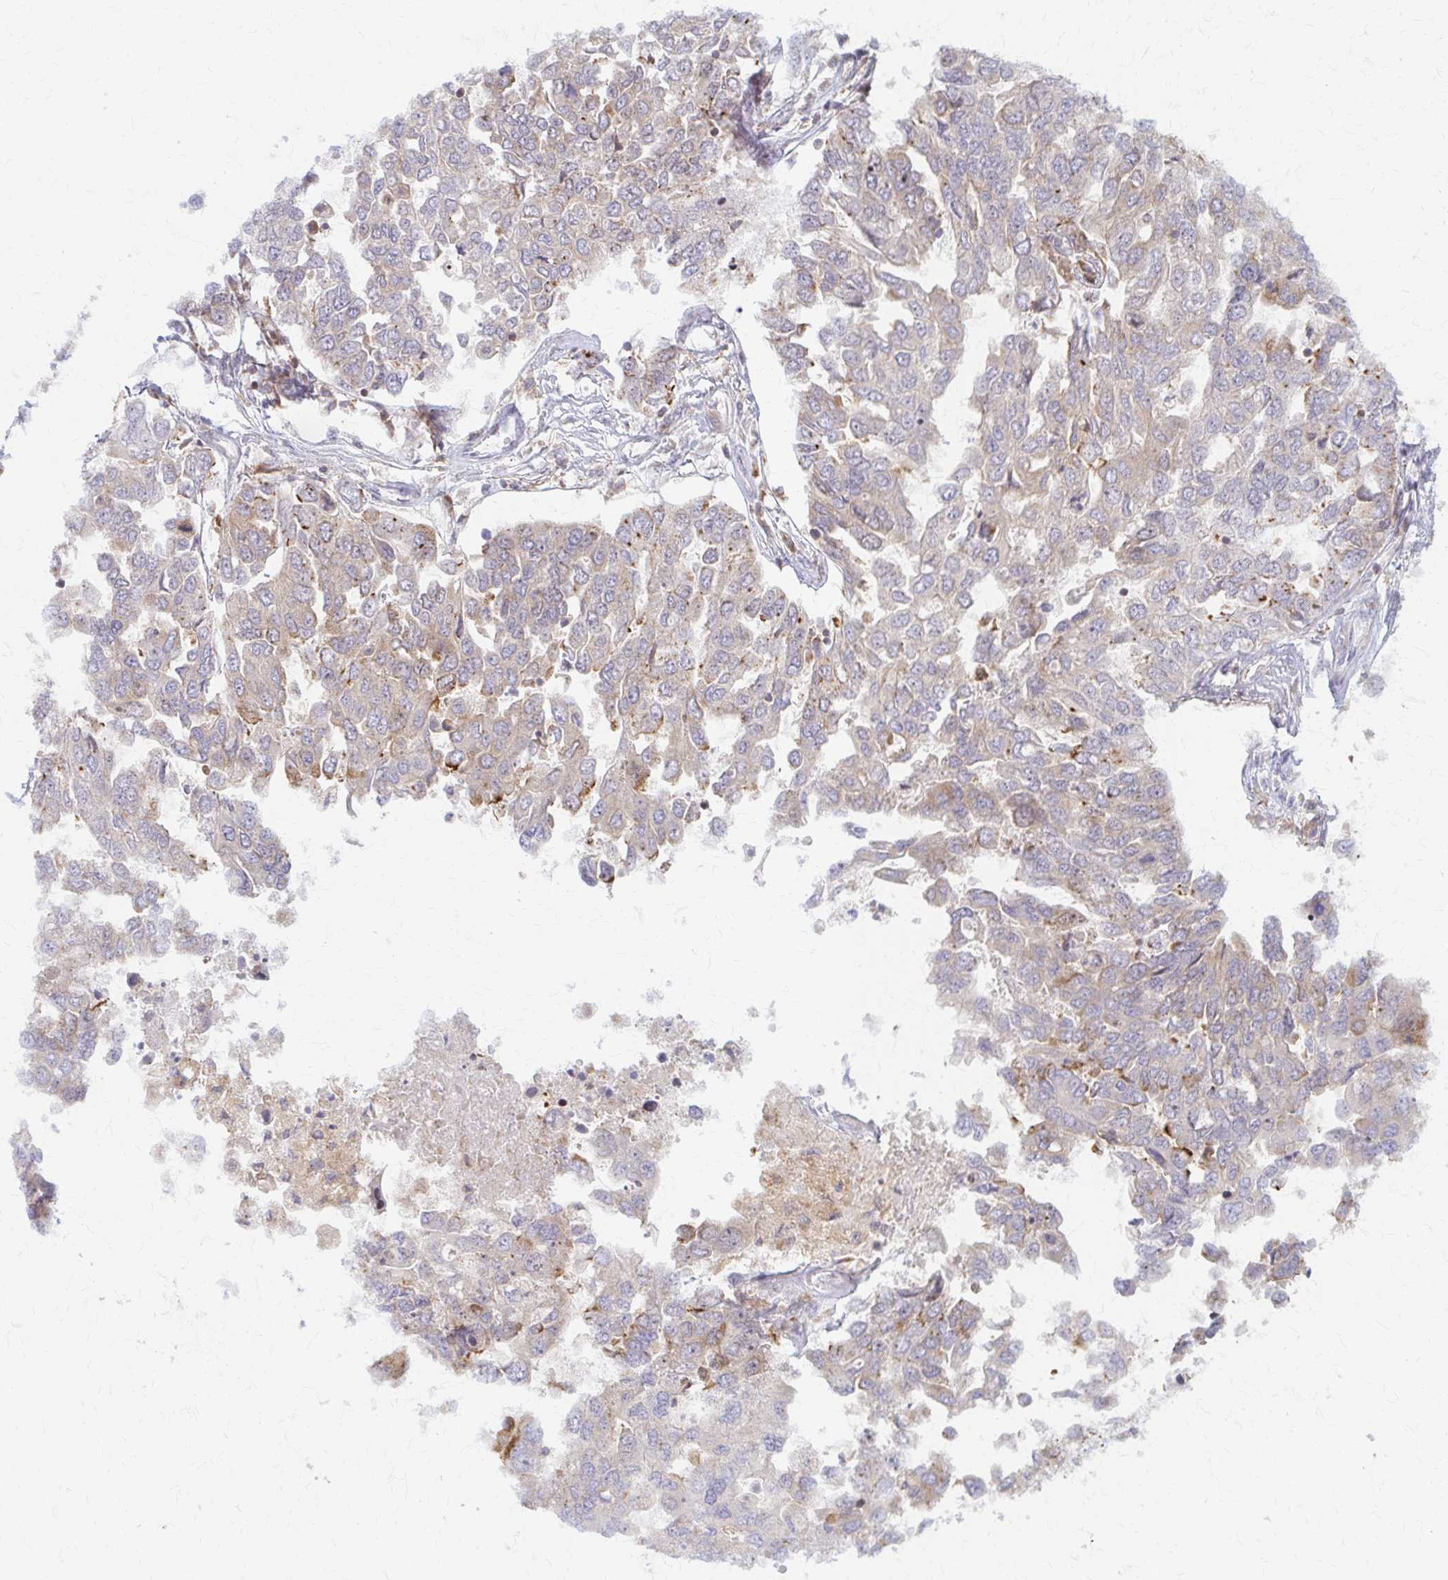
{"staining": {"intensity": "moderate", "quantity": "25%-75%", "location": "cytoplasmic/membranous"}, "tissue": "ovarian cancer", "cell_type": "Tumor cells", "image_type": "cancer", "snomed": [{"axis": "morphology", "description": "Cystadenocarcinoma, serous, NOS"}, {"axis": "topography", "description": "Ovary"}], "caption": "The photomicrograph shows staining of ovarian cancer (serous cystadenocarcinoma), revealing moderate cytoplasmic/membranous protein staining (brown color) within tumor cells.", "gene": "ARHGAP35", "patient": {"sex": "female", "age": 53}}